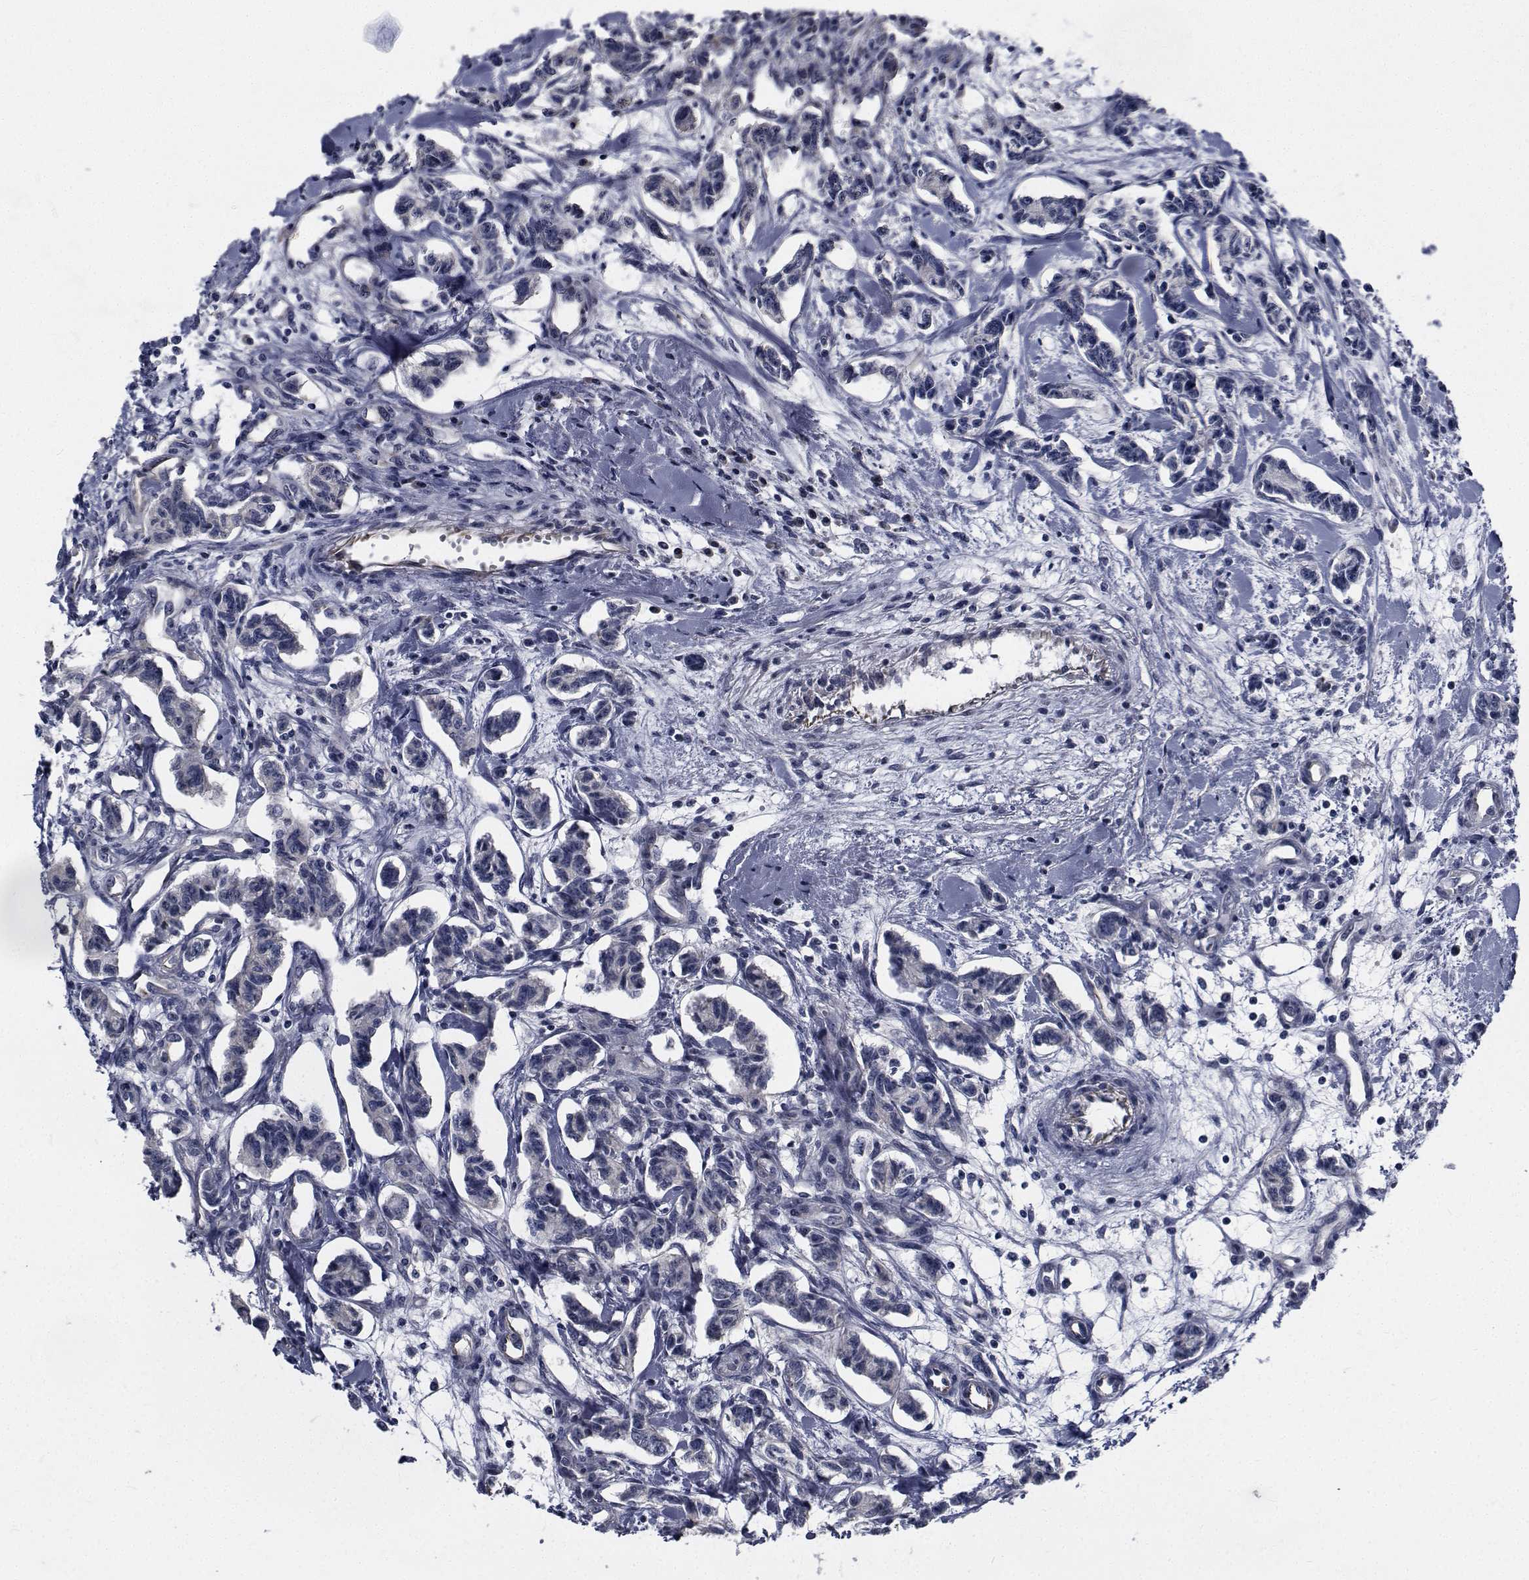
{"staining": {"intensity": "negative", "quantity": "none", "location": "none"}, "tissue": "carcinoid", "cell_type": "Tumor cells", "image_type": "cancer", "snomed": [{"axis": "morphology", "description": "Carcinoid, malignant, NOS"}, {"axis": "topography", "description": "Kidney"}], "caption": "Immunohistochemistry (IHC) photomicrograph of neoplastic tissue: carcinoid stained with DAB shows no significant protein staining in tumor cells.", "gene": "TTBK1", "patient": {"sex": "female", "age": 41}}